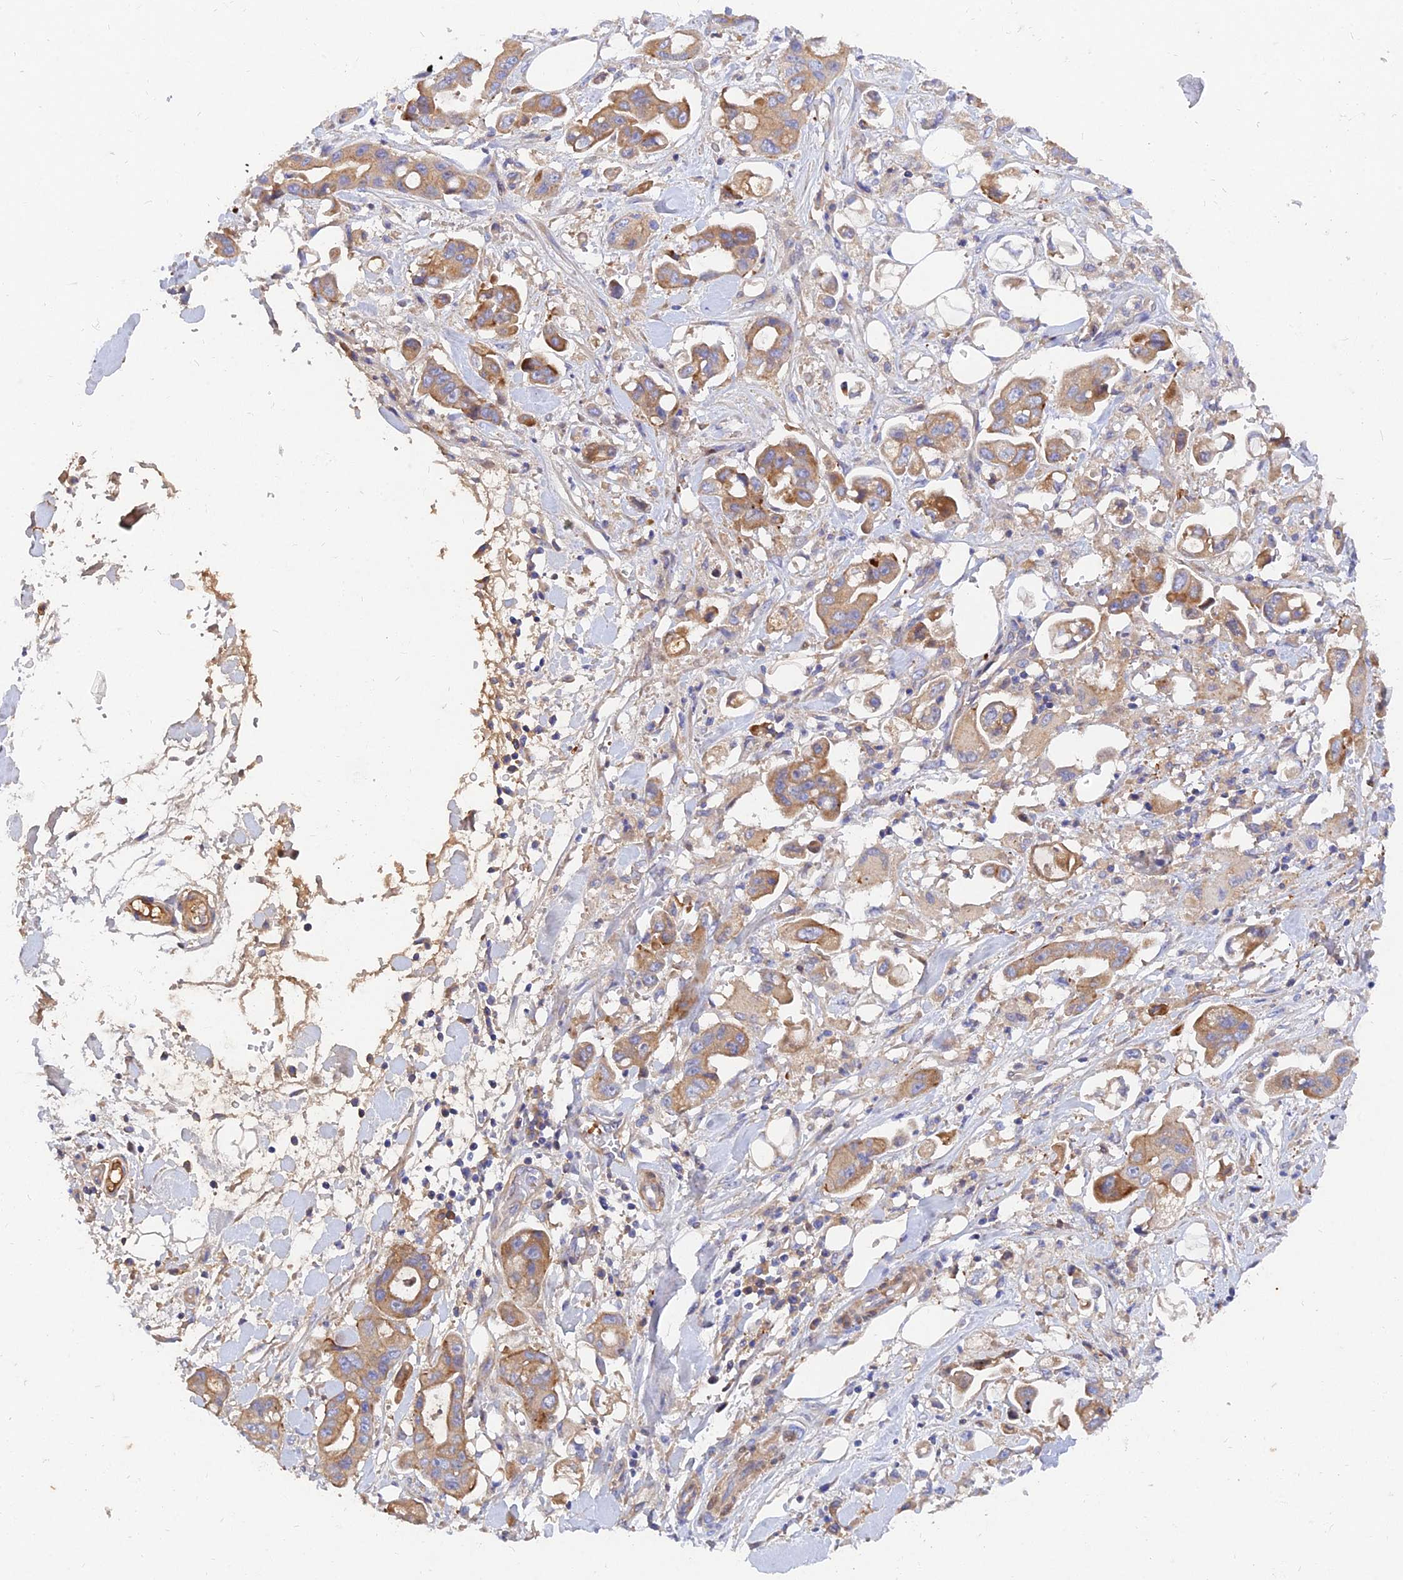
{"staining": {"intensity": "moderate", "quantity": ">75%", "location": "cytoplasmic/membranous"}, "tissue": "stomach cancer", "cell_type": "Tumor cells", "image_type": "cancer", "snomed": [{"axis": "morphology", "description": "Adenocarcinoma, NOS"}, {"axis": "topography", "description": "Stomach"}], "caption": "High-power microscopy captured an immunohistochemistry image of adenocarcinoma (stomach), revealing moderate cytoplasmic/membranous positivity in about >75% of tumor cells.", "gene": "MROH1", "patient": {"sex": "male", "age": 62}}